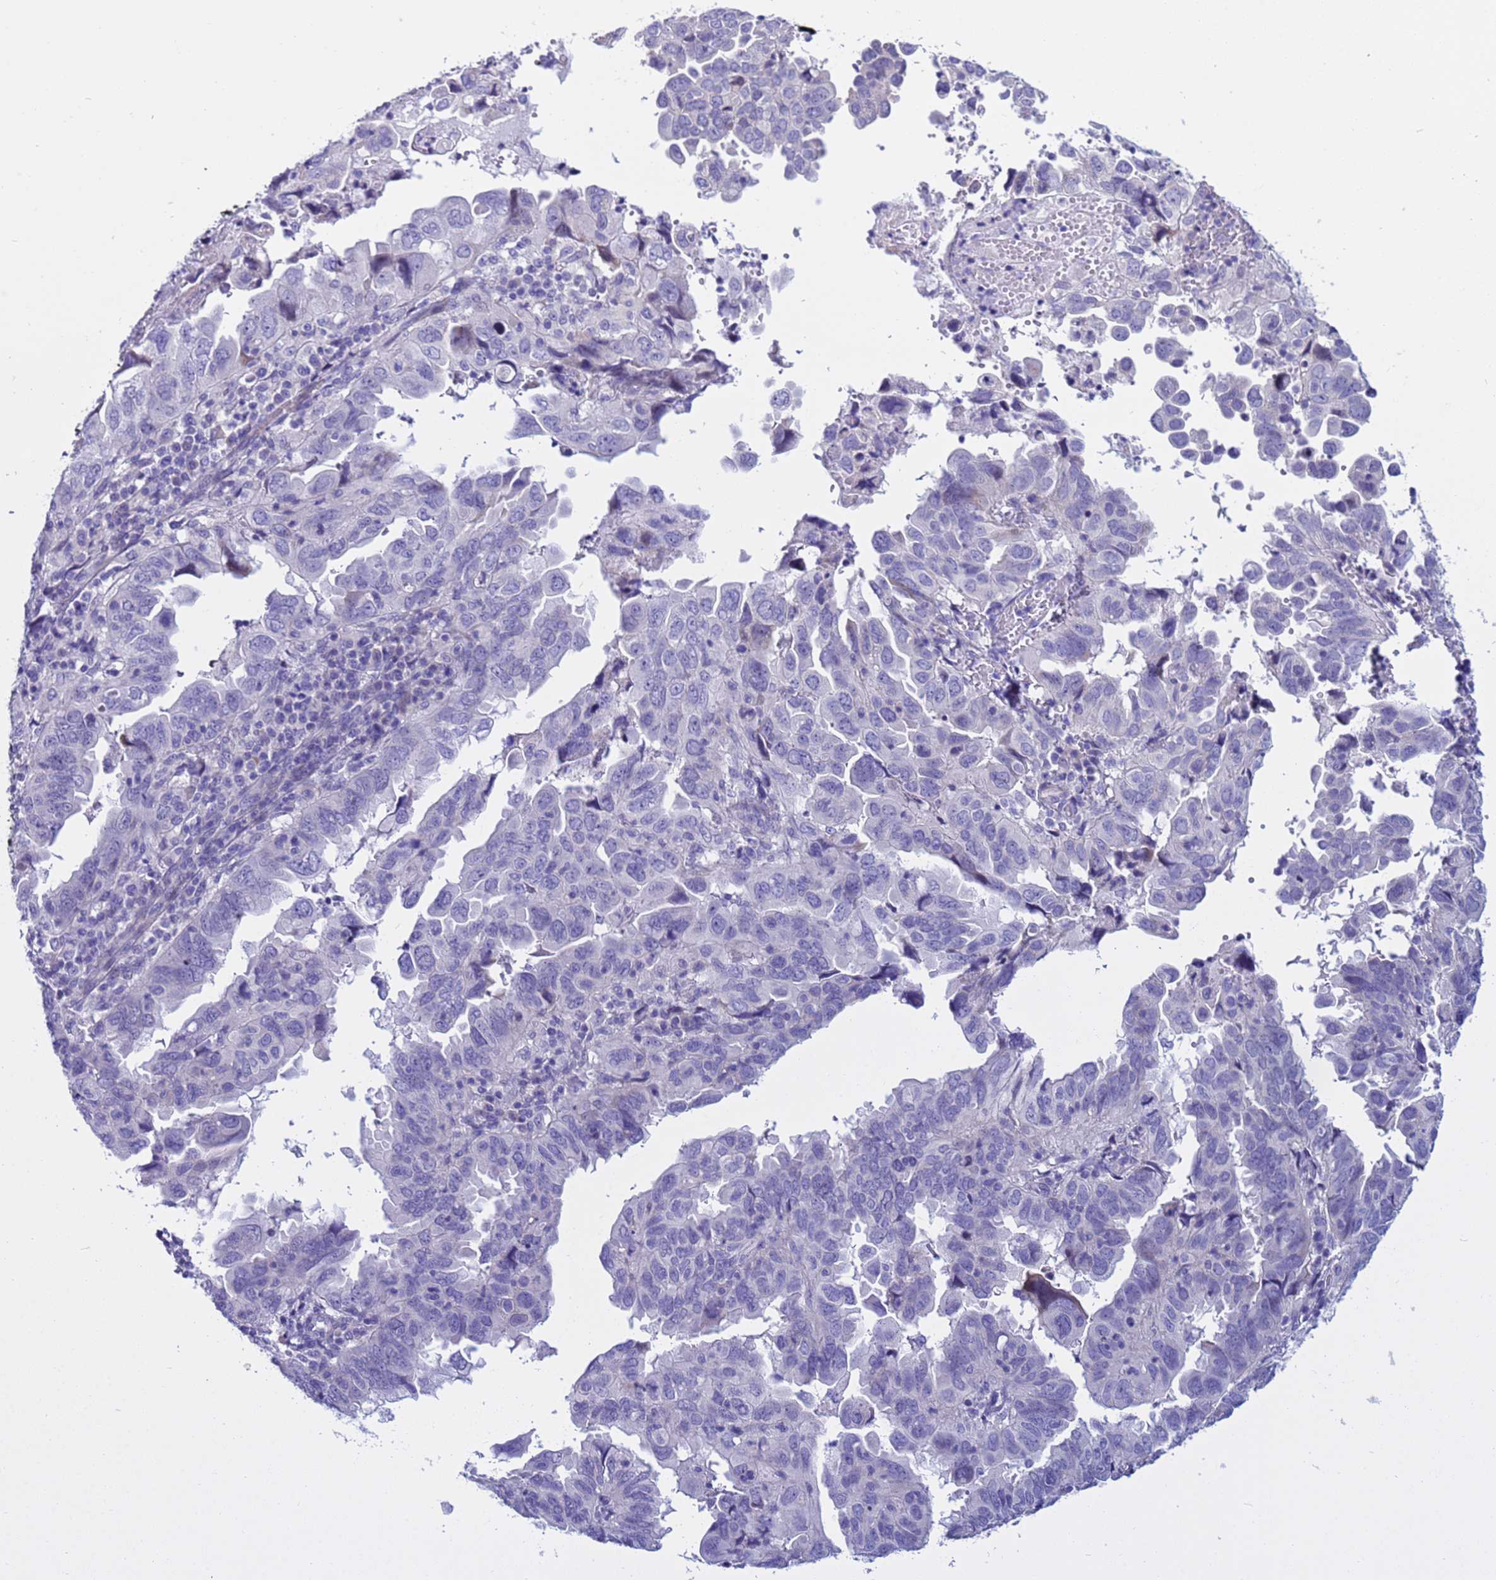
{"staining": {"intensity": "negative", "quantity": "none", "location": "none"}, "tissue": "endometrial cancer", "cell_type": "Tumor cells", "image_type": "cancer", "snomed": [{"axis": "morphology", "description": "Adenocarcinoma, NOS"}, {"axis": "topography", "description": "Uterus"}], "caption": "Immunohistochemical staining of endometrial cancer reveals no significant positivity in tumor cells.", "gene": "IGSF11", "patient": {"sex": "female", "age": 77}}